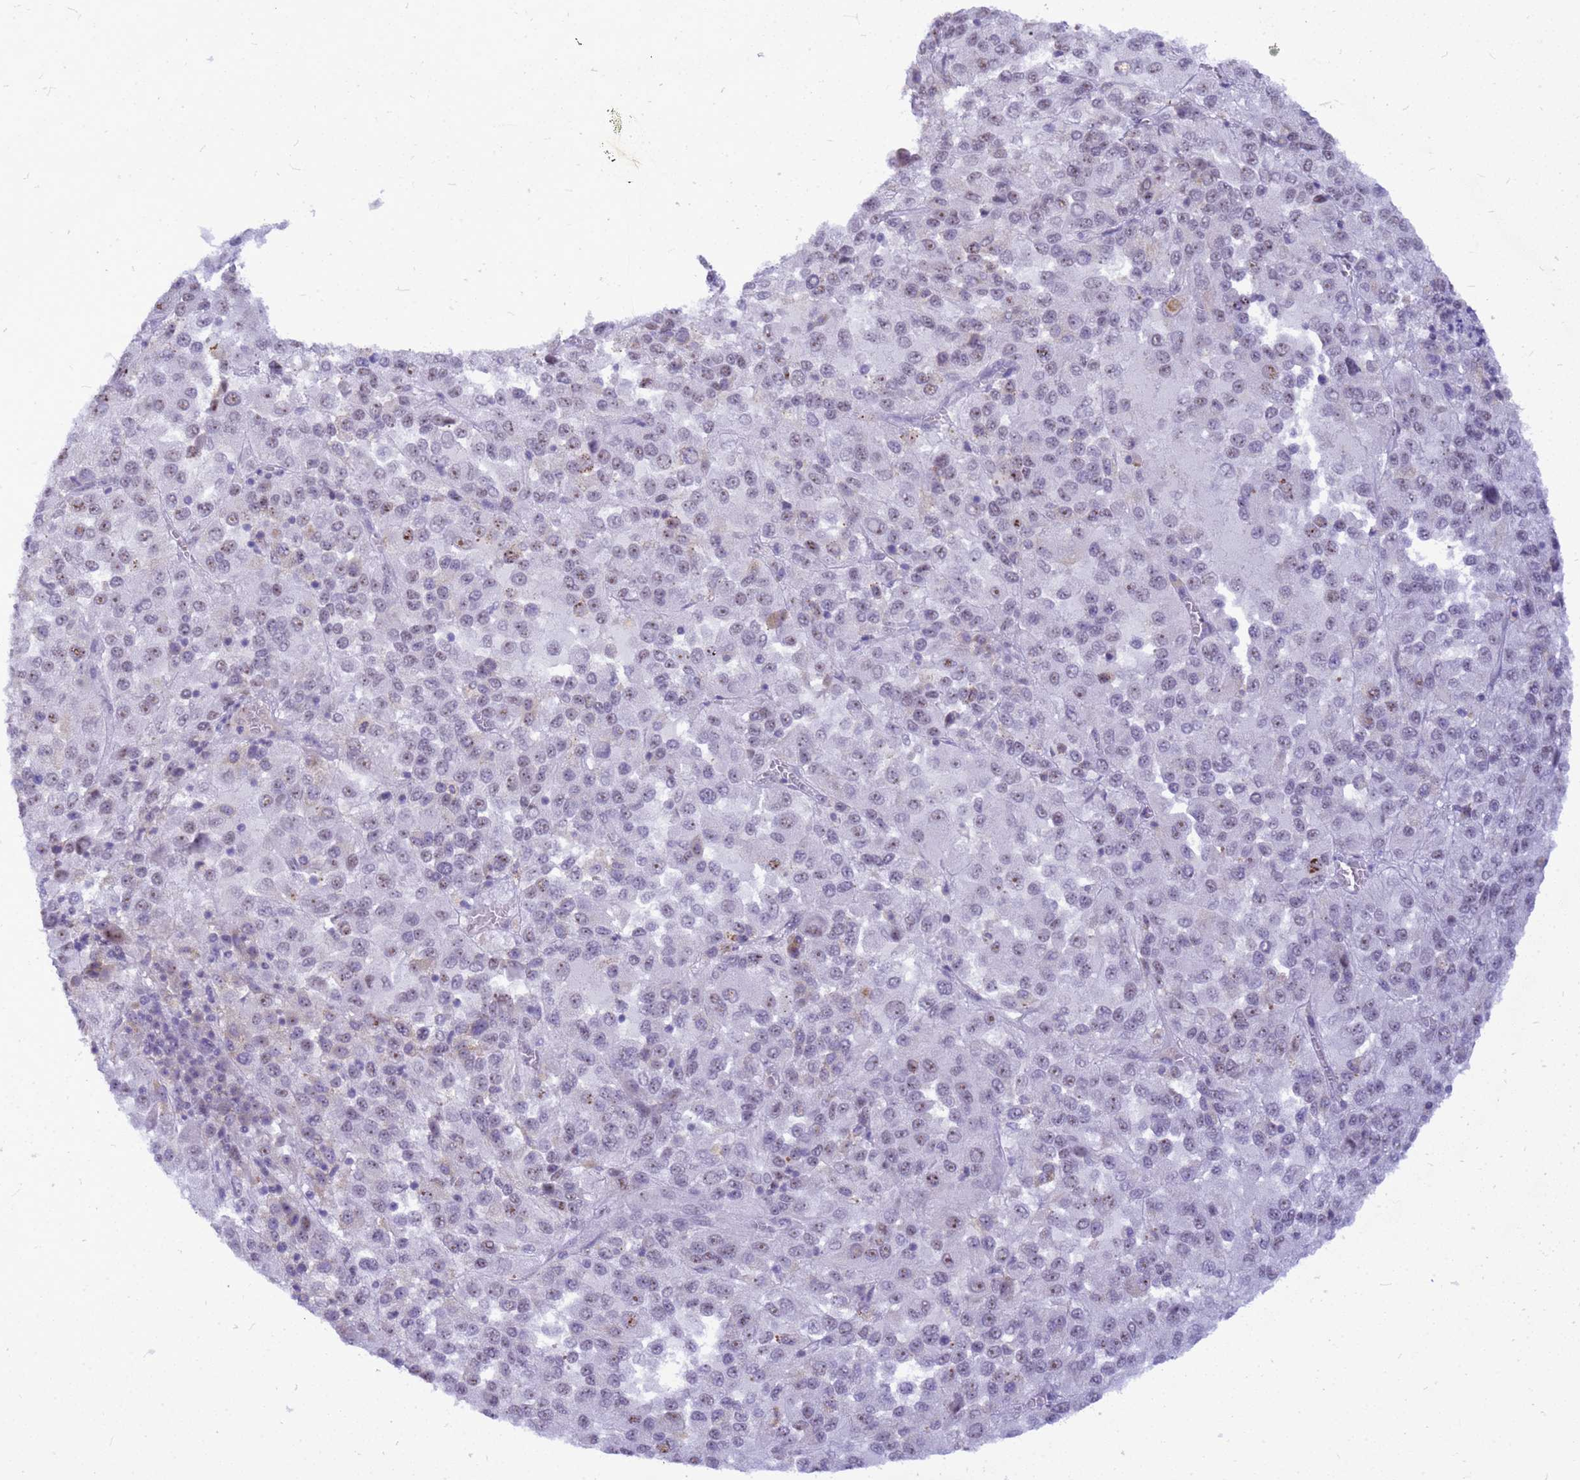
{"staining": {"intensity": "weak", "quantity": "<25%", "location": "nuclear"}, "tissue": "melanoma", "cell_type": "Tumor cells", "image_type": "cancer", "snomed": [{"axis": "morphology", "description": "Malignant melanoma, Metastatic site"}, {"axis": "topography", "description": "Lung"}], "caption": "Tumor cells are negative for protein expression in human melanoma.", "gene": "DMRTC2", "patient": {"sex": "male", "age": 64}}